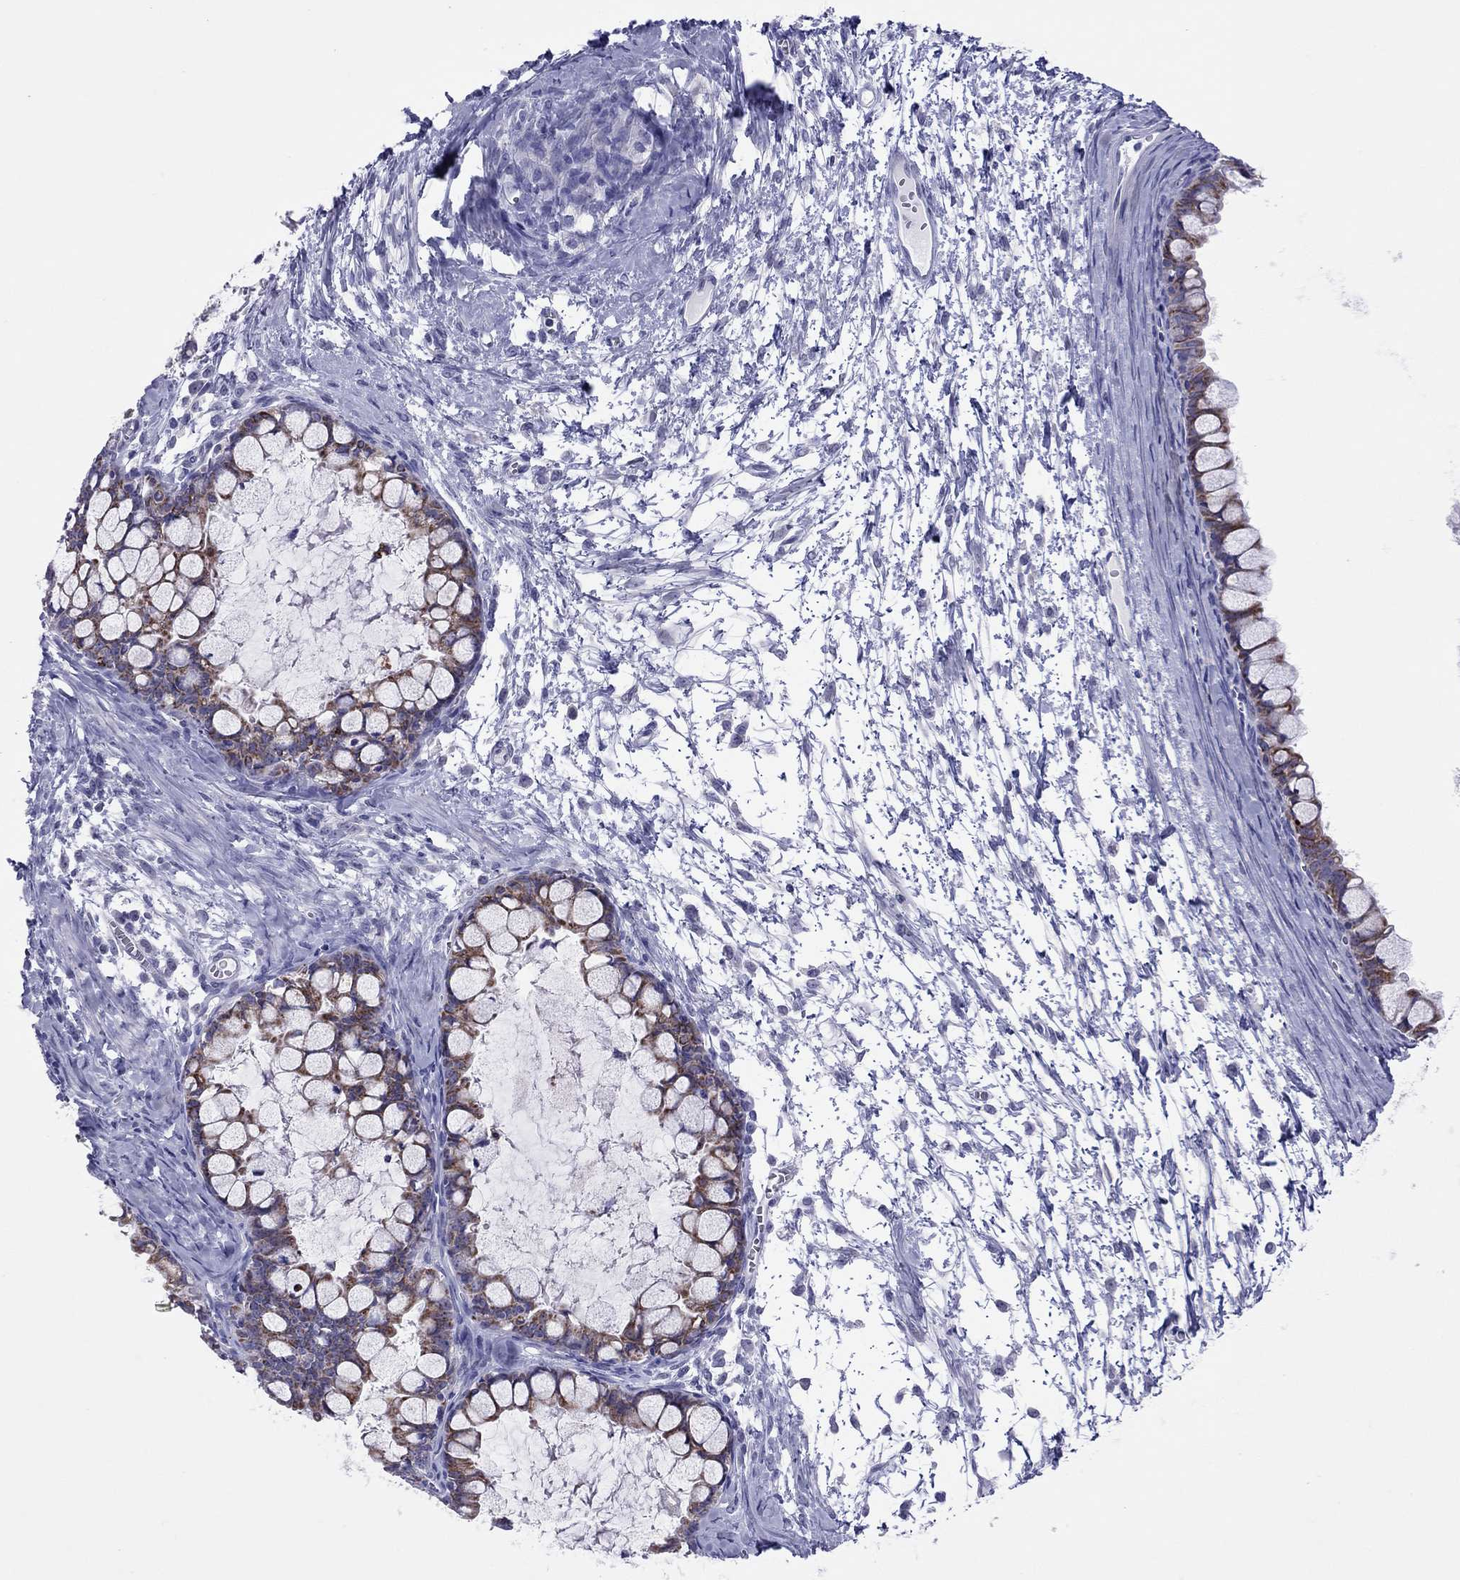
{"staining": {"intensity": "moderate", "quantity": ">75%", "location": "cytoplasmic/membranous"}, "tissue": "ovarian cancer", "cell_type": "Tumor cells", "image_type": "cancer", "snomed": [{"axis": "morphology", "description": "Cystadenocarcinoma, mucinous, NOS"}, {"axis": "topography", "description": "Ovary"}], "caption": "Human ovarian mucinous cystadenocarcinoma stained with a protein marker demonstrates moderate staining in tumor cells.", "gene": "COL9A1", "patient": {"sex": "female", "age": 63}}